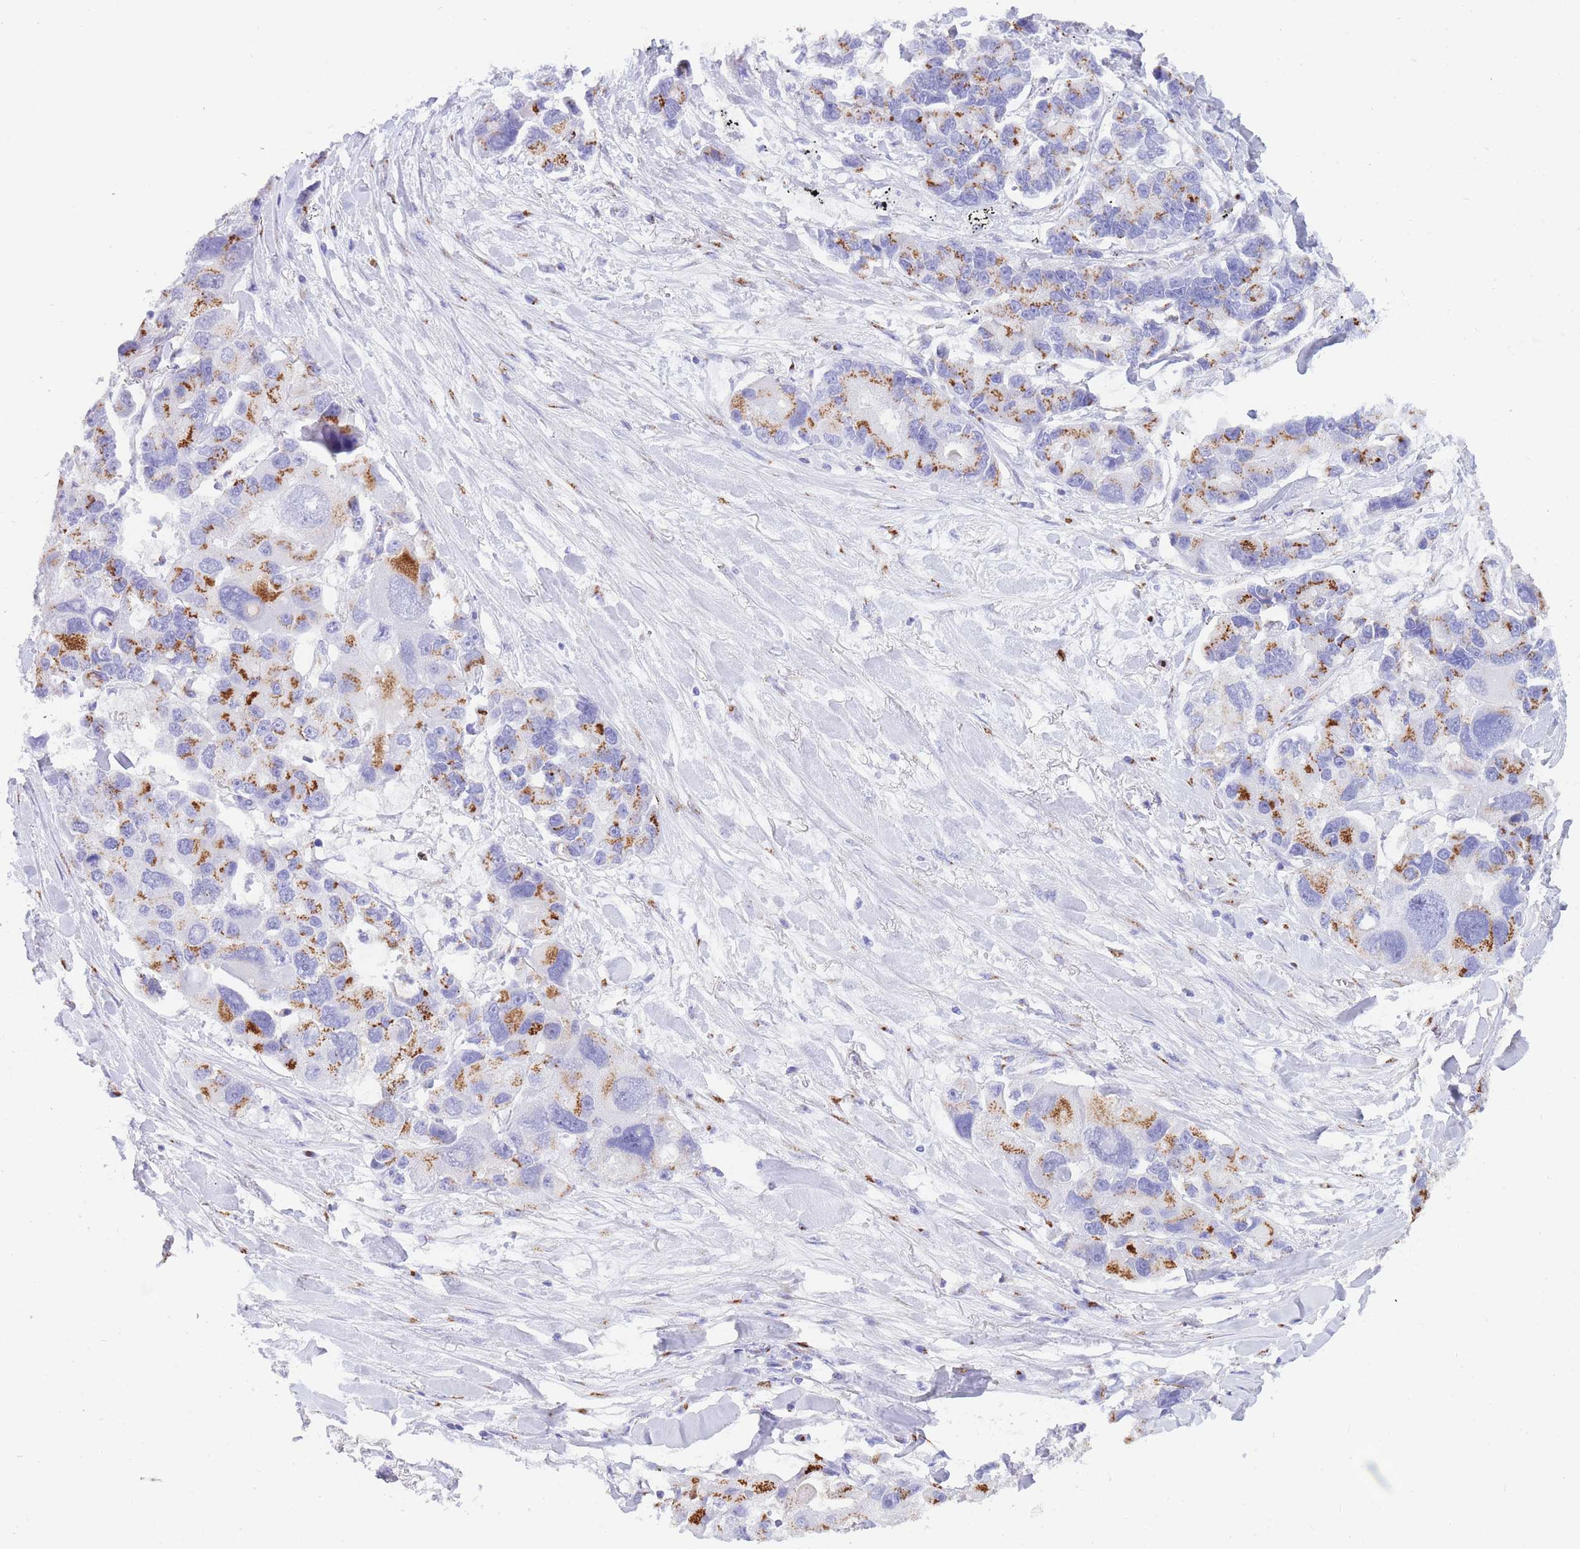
{"staining": {"intensity": "strong", "quantity": ">75%", "location": "cytoplasmic/membranous"}, "tissue": "lung cancer", "cell_type": "Tumor cells", "image_type": "cancer", "snomed": [{"axis": "morphology", "description": "Adenocarcinoma, NOS"}, {"axis": "topography", "description": "Lung"}], "caption": "Protein expression analysis of adenocarcinoma (lung) exhibits strong cytoplasmic/membranous staining in approximately >75% of tumor cells.", "gene": "FAM3C", "patient": {"sex": "female", "age": 54}}